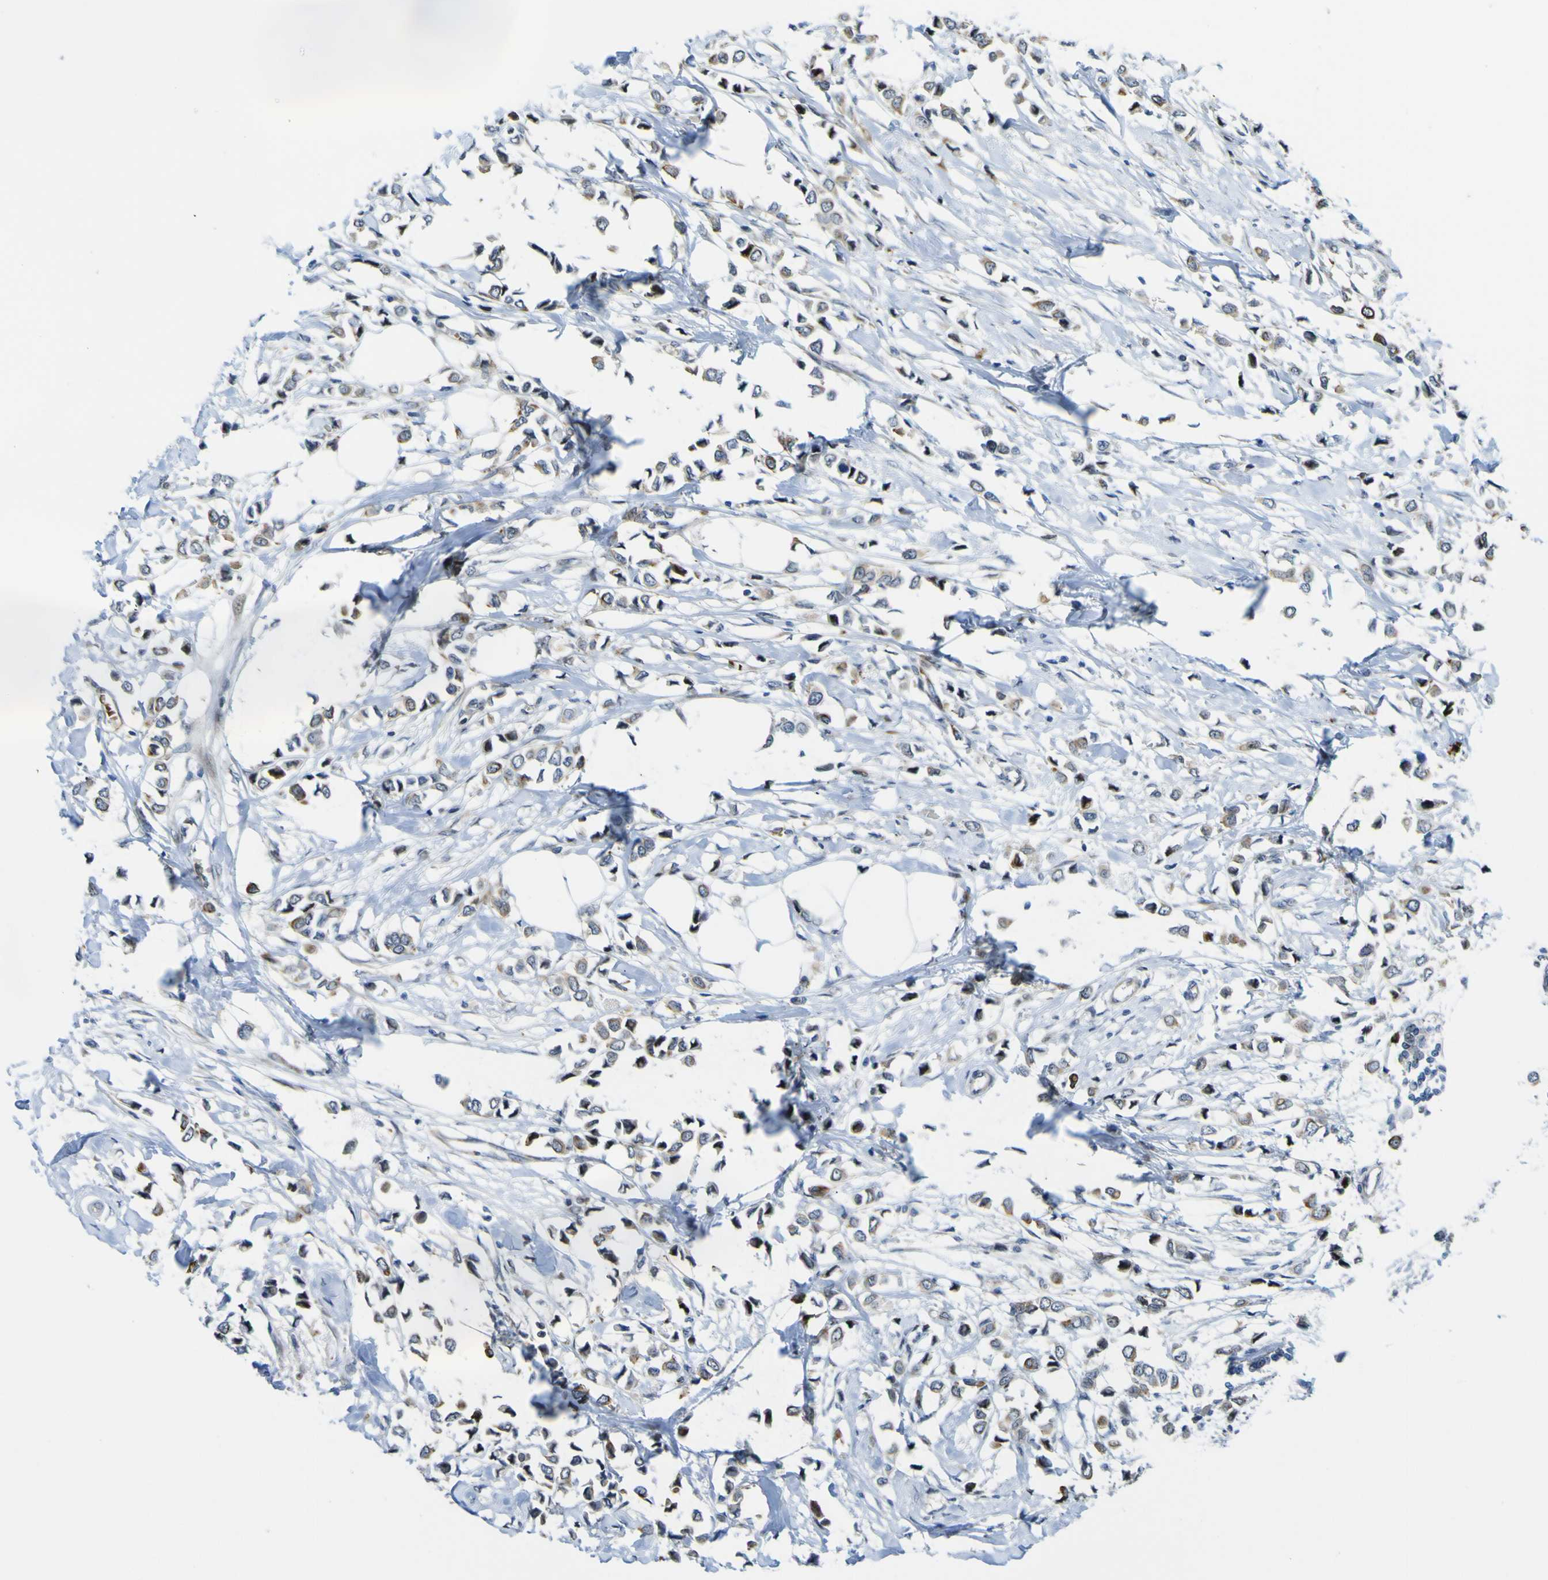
{"staining": {"intensity": "moderate", "quantity": ">75%", "location": "cytoplasmic/membranous"}, "tissue": "breast cancer", "cell_type": "Tumor cells", "image_type": "cancer", "snomed": [{"axis": "morphology", "description": "Lobular carcinoma"}, {"axis": "topography", "description": "Breast"}], "caption": "Lobular carcinoma (breast) was stained to show a protein in brown. There is medium levels of moderate cytoplasmic/membranous staining in approximately >75% of tumor cells. (DAB (3,3'-diaminobenzidine) = brown stain, brightfield microscopy at high magnification).", "gene": "KDM7A", "patient": {"sex": "female", "age": 51}}